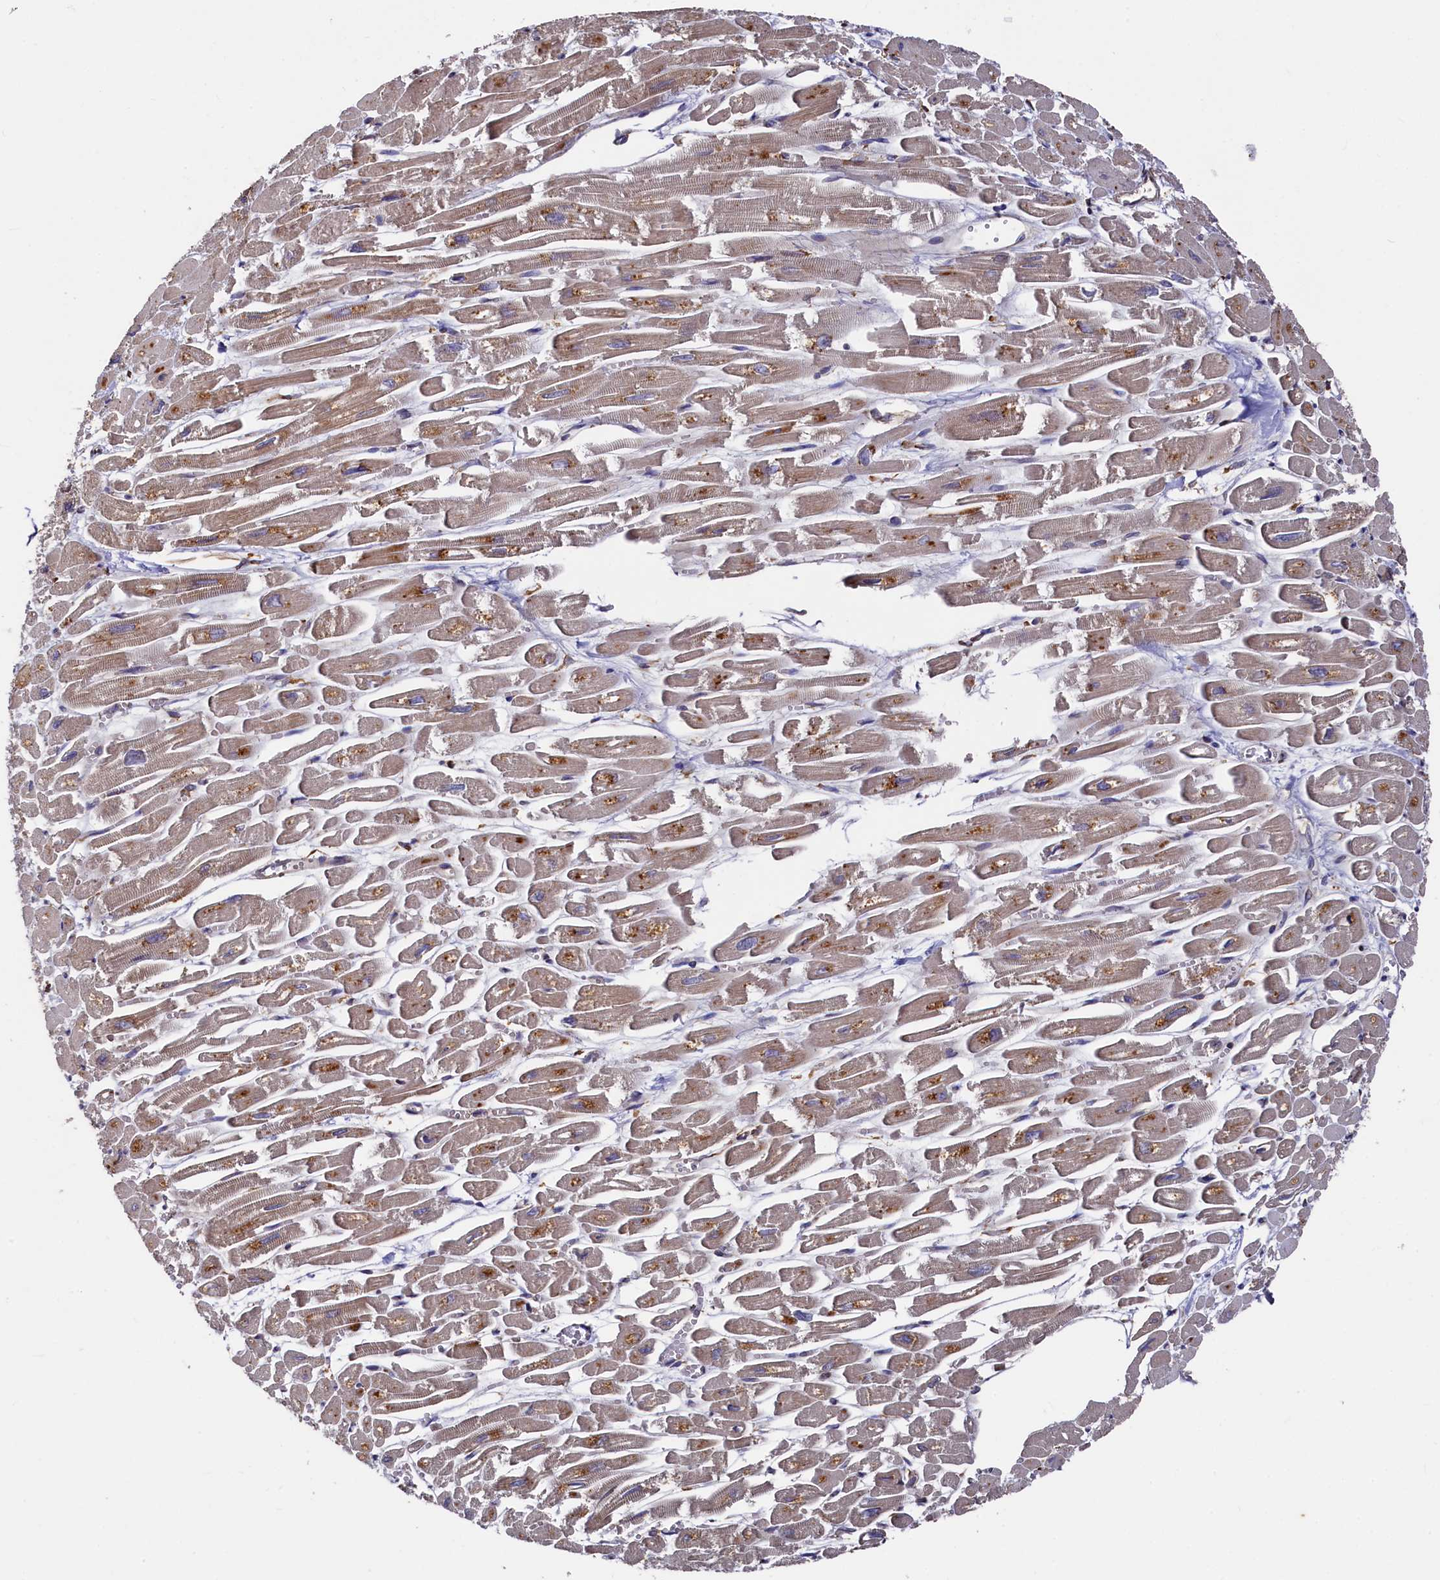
{"staining": {"intensity": "weak", "quantity": "<25%", "location": "cytoplasmic/membranous"}, "tissue": "heart muscle", "cell_type": "Cardiomyocytes", "image_type": "normal", "snomed": [{"axis": "morphology", "description": "Normal tissue, NOS"}, {"axis": "topography", "description": "Heart"}], "caption": "An image of heart muscle stained for a protein demonstrates no brown staining in cardiomyocytes. Brightfield microscopy of immunohistochemistry (IHC) stained with DAB (brown) and hematoxylin (blue), captured at high magnification.", "gene": "NEURL1B", "patient": {"sex": "male", "age": 54}}